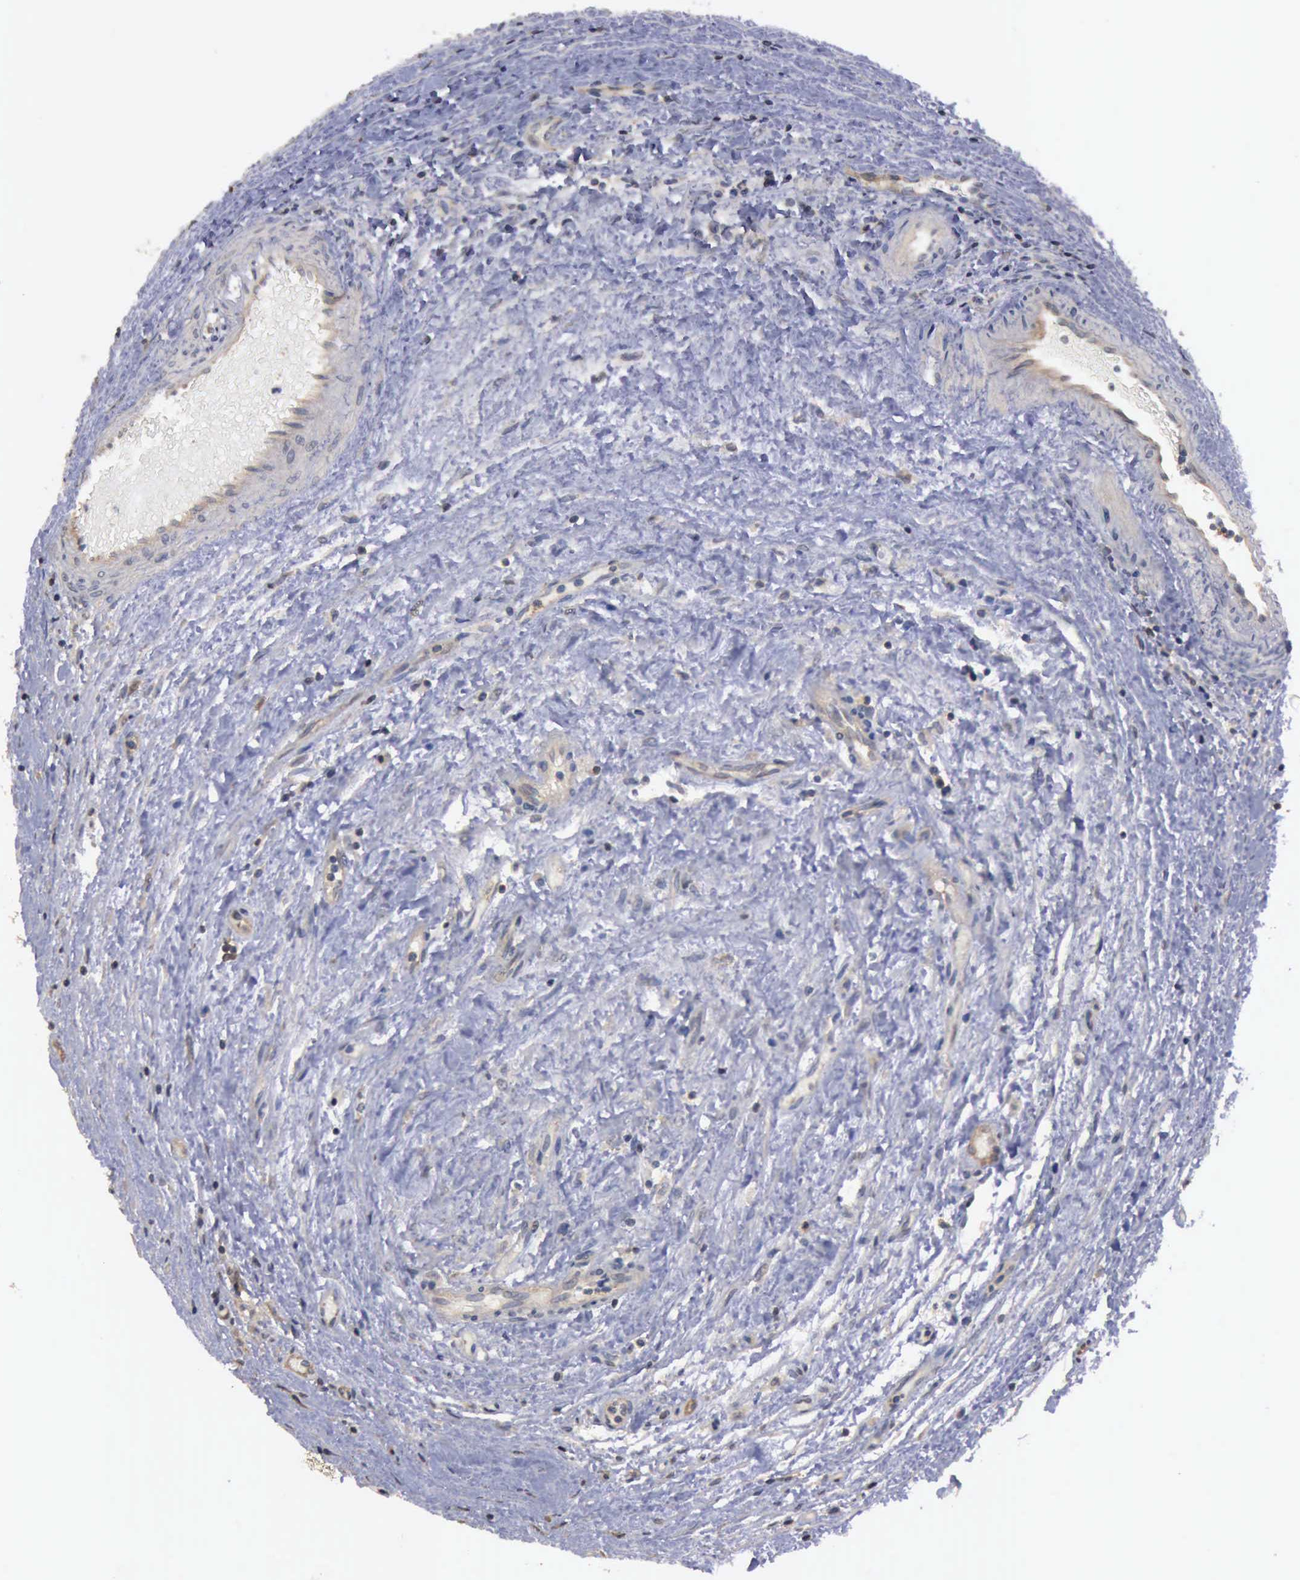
{"staining": {"intensity": "negative", "quantity": "none", "location": "none"}, "tissue": "testis cancer", "cell_type": "Tumor cells", "image_type": "cancer", "snomed": [{"axis": "morphology", "description": "Seminoma, NOS"}, {"axis": "topography", "description": "Testis"}], "caption": "There is no significant positivity in tumor cells of seminoma (testis).", "gene": "CRKL", "patient": {"sex": "male", "age": 43}}